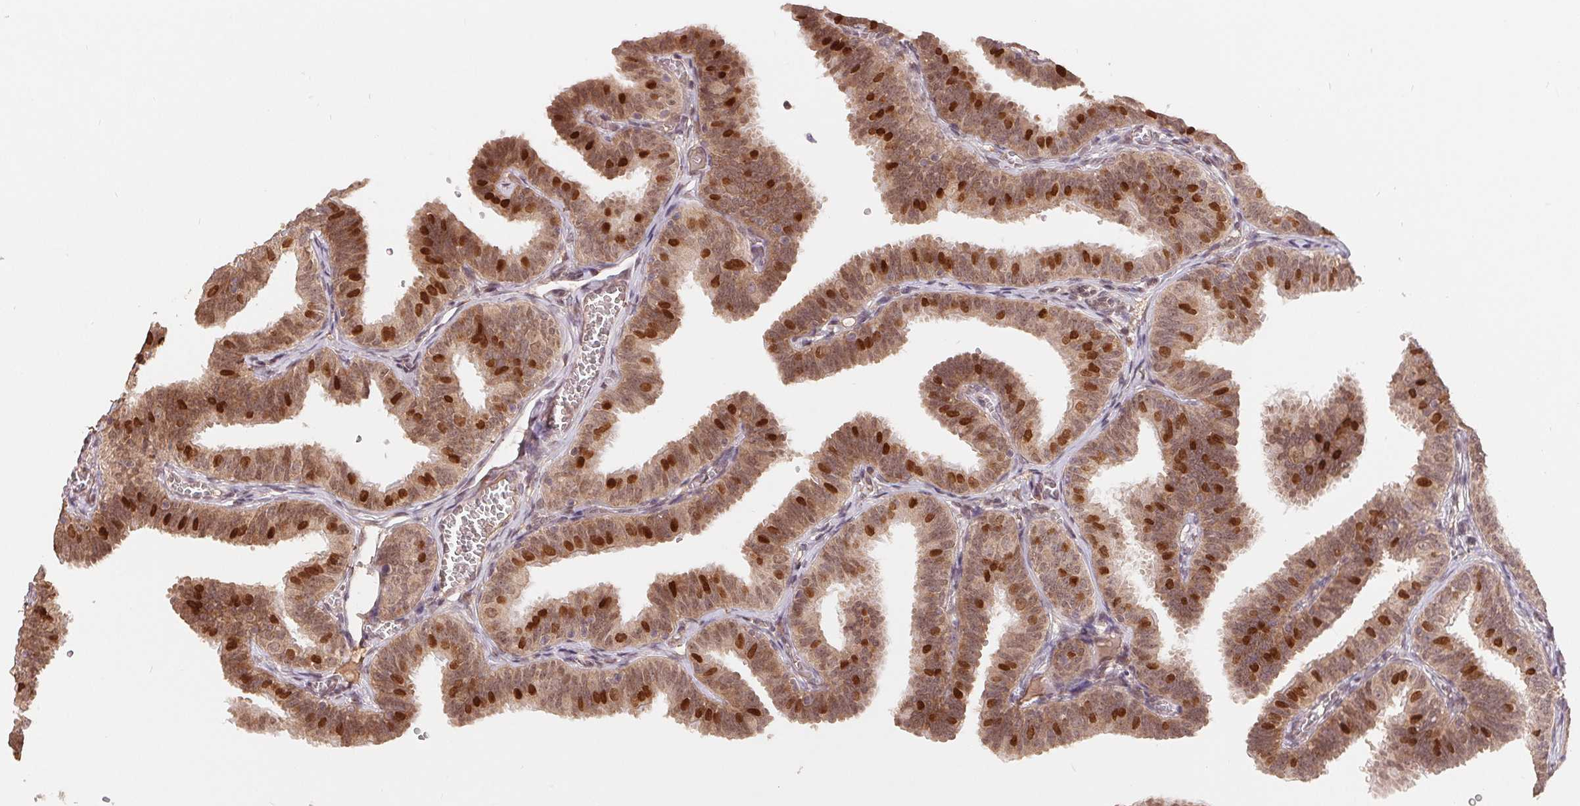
{"staining": {"intensity": "strong", "quantity": "25%-75%", "location": "nuclear"}, "tissue": "fallopian tube", "cell_type": "Glandular cells", "image_type": "normal", "snomed": [{"axis": "morphology", "description": "Normal tissue, NOS"}, {"axis": "topography", "description": "Fallopian tube"}], "caption": "Protein staining demonstrates strong nuclear expression in about 25%-75% of glandular cells in normal fallopian tube. (DAB (3,3'-diaminobenzidine) IHC with brightfield microscopy, high magnification).", "gene": "HMGN3", "patient": {"sex": "female", "age": 25}}